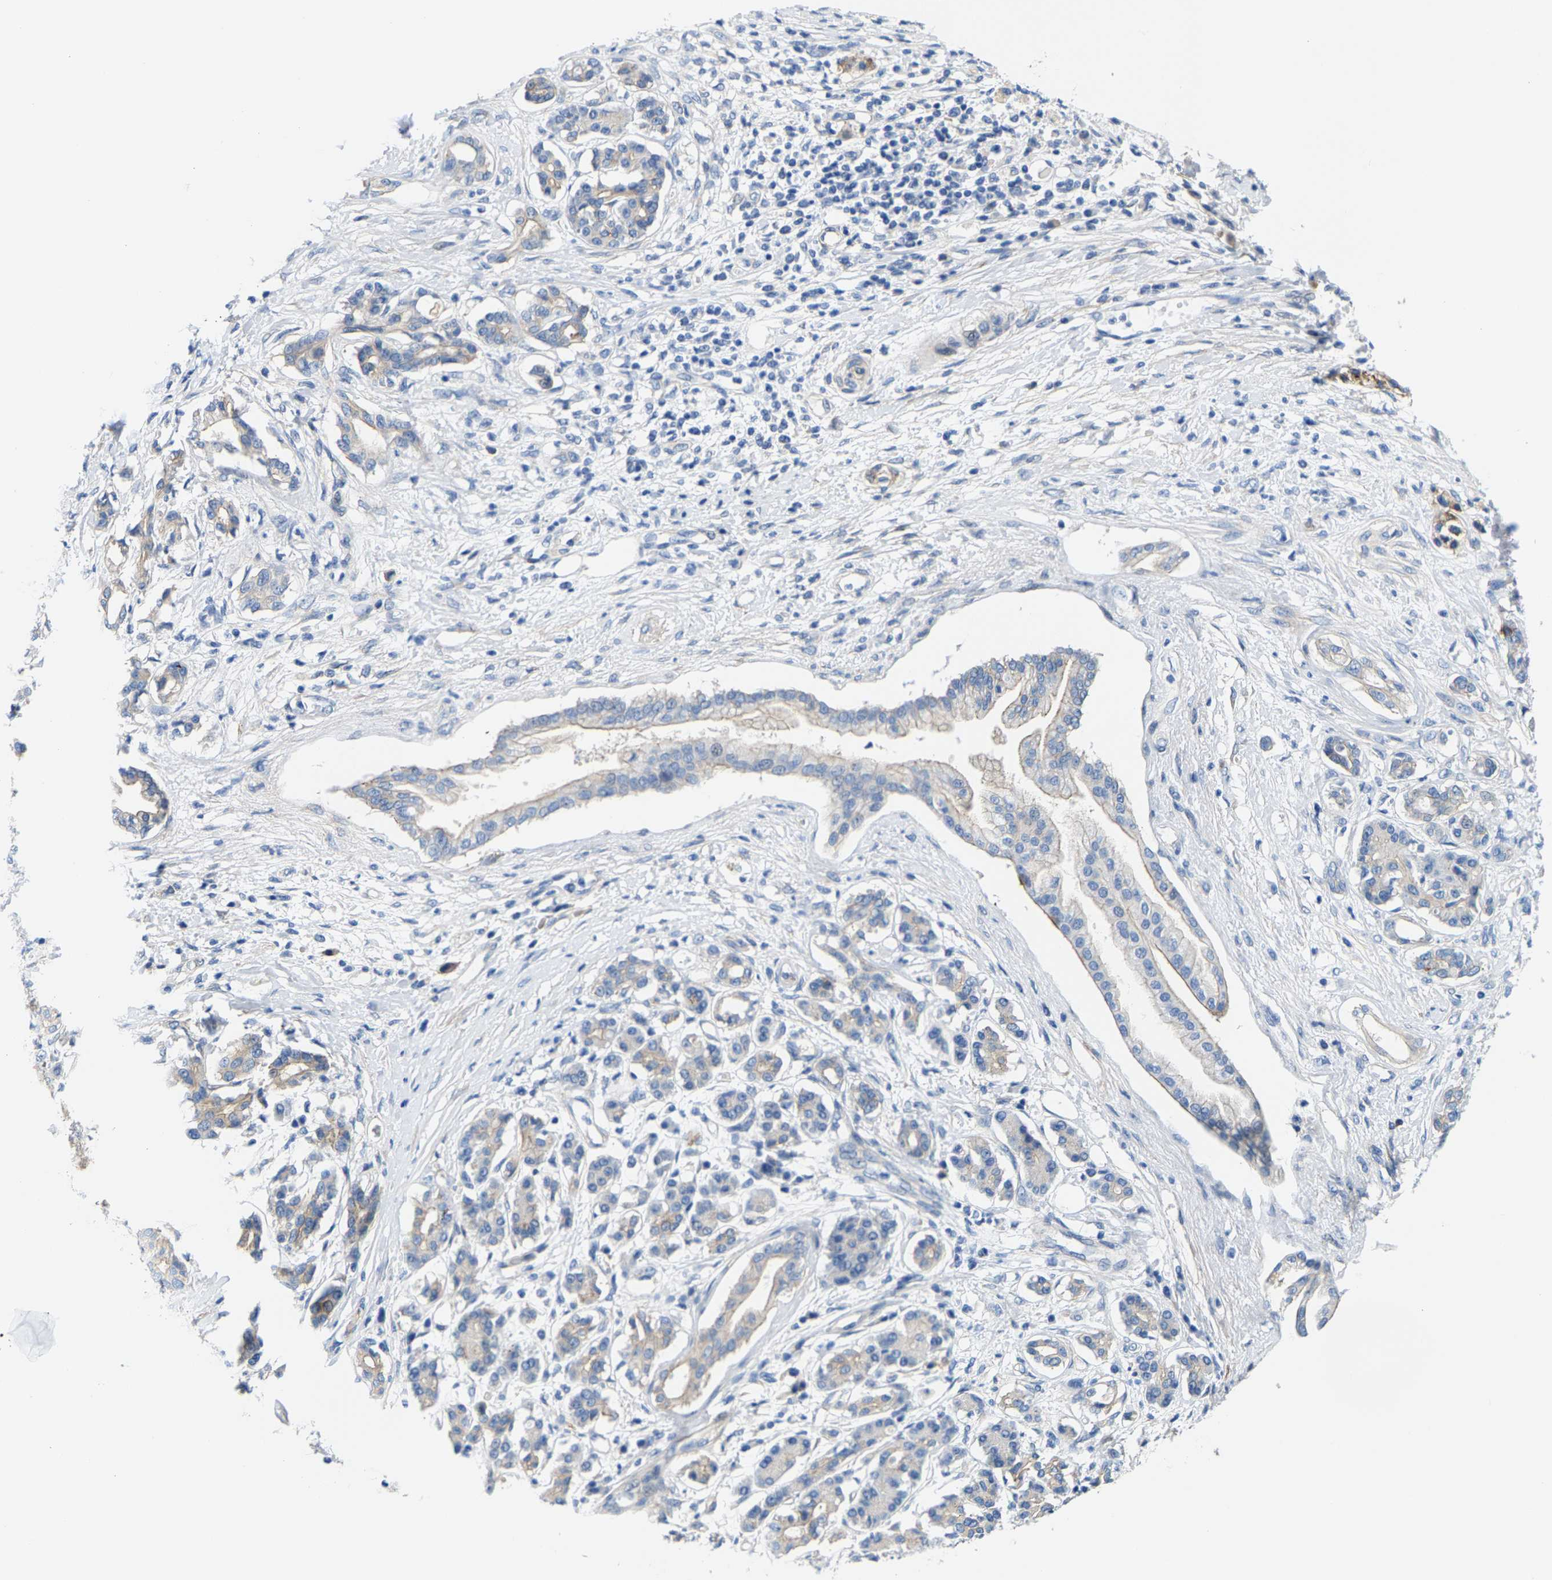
{"staining": {"intensity": "weak", "quantity": "<25%", "location": "cytoplasmic/membranous"}, "tissue": "pancreatic cancer", "cell_type": "Tumor cells", "image_type": "cancer", "snomed": [{"axis": "morphology", "description": "Adenocarcinoma, NOS"}, {"axis": "topography", "description": "Pancreas"}], "caption": "A photomicrograph of pancreatic adenocarcinoma stained for a protein displays no brown staining in tumor cells.", "gene": "DSCAM", "patient": {"sex": "female", "age": 56}}